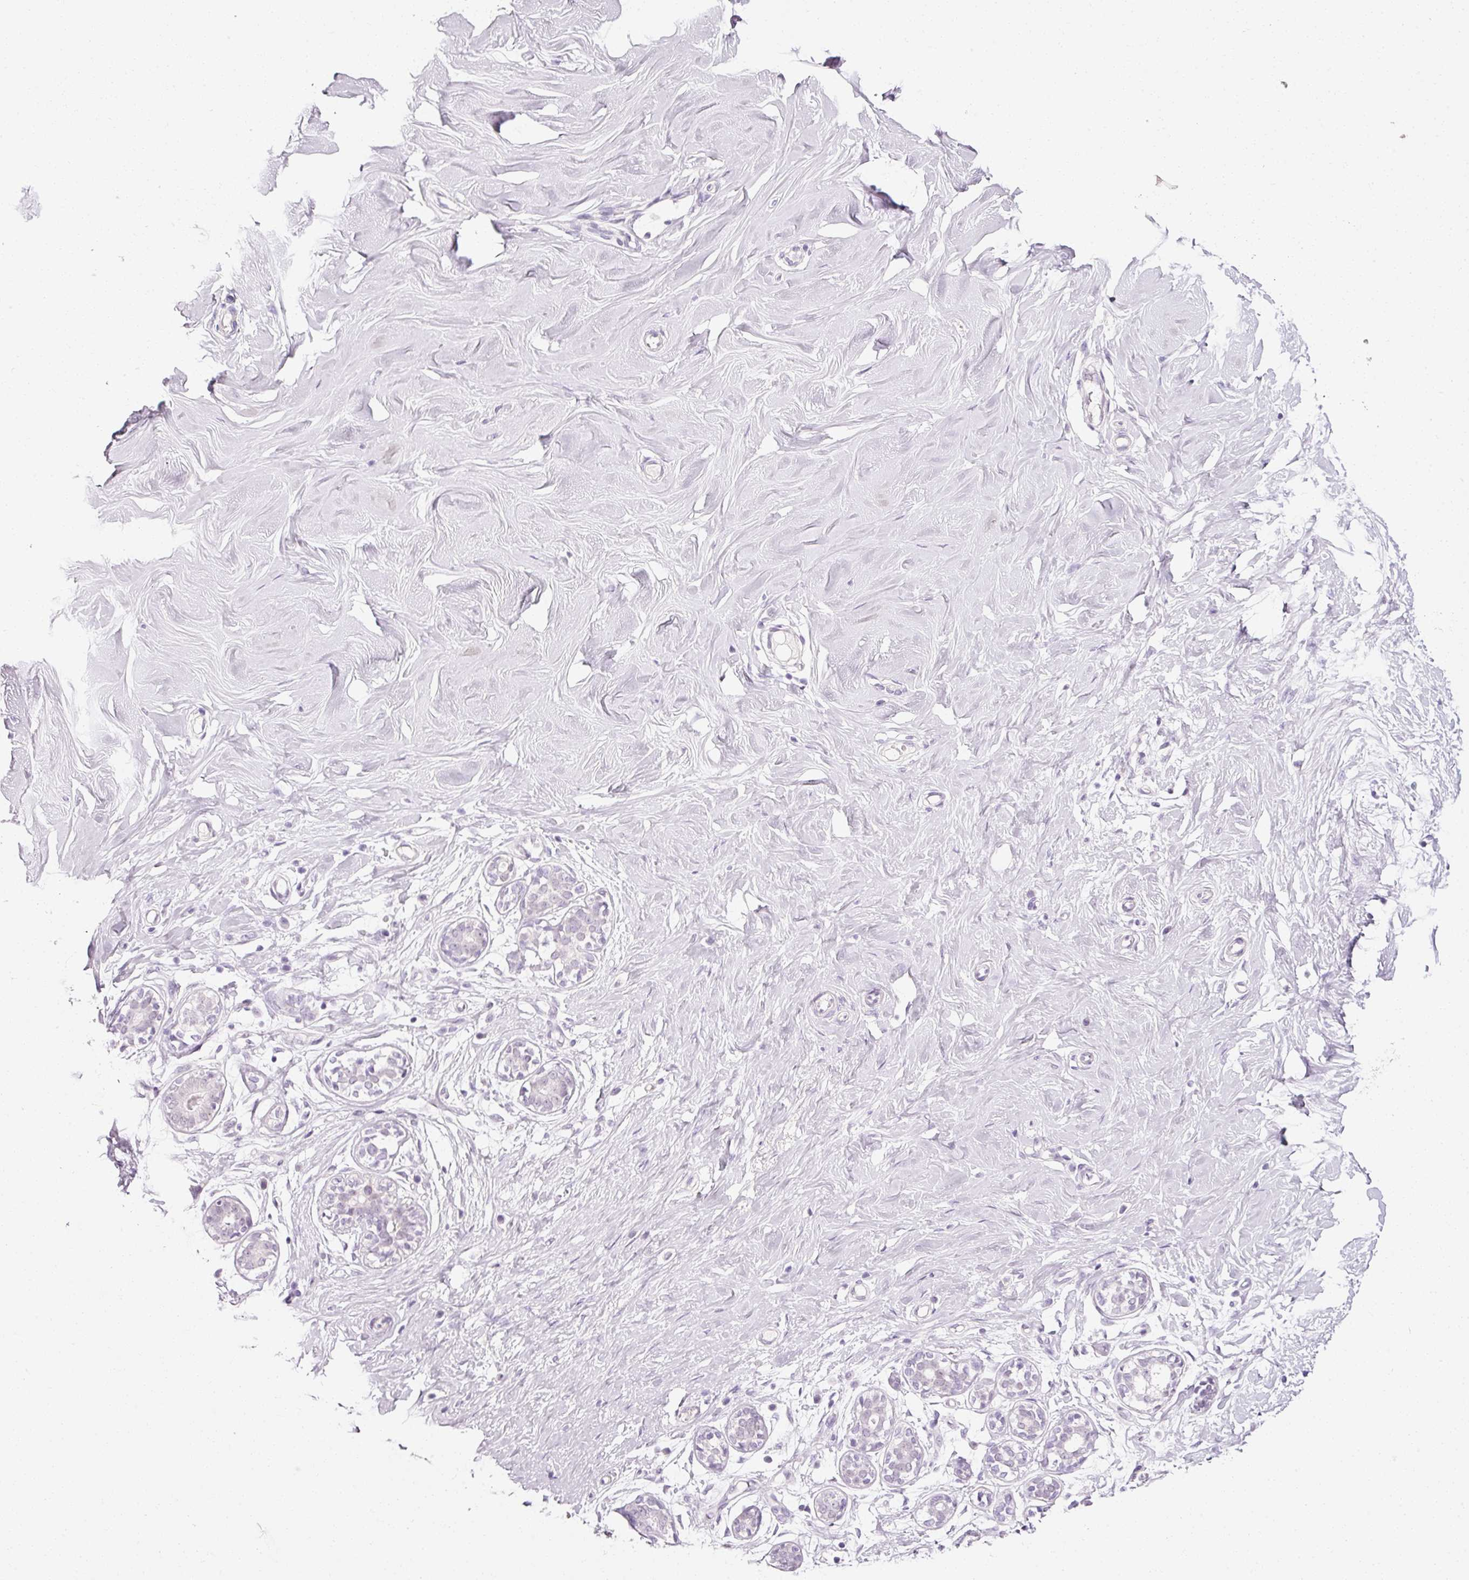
{"staining": {"intensity": "negative", "quantity": "none", "location": "none"}, "tissue": "breast", "cell_type": "Adipocytes", "image_type": "normal", "snomed": [{"axis": "morphology", "description": "Normal tissue, NOS"}, {"axis": "topography", "description": "Breast"}], "caption": "High magnification brightfield microscopy of normal breast stained with DAB (3,3'-diaminobenzidine) (brown) and counterstained with hematoxylin (blue): adipocytes show no significant staining.", "gene": "ANKRD20A1", "patient": {"sex": "female", "age": 27}}